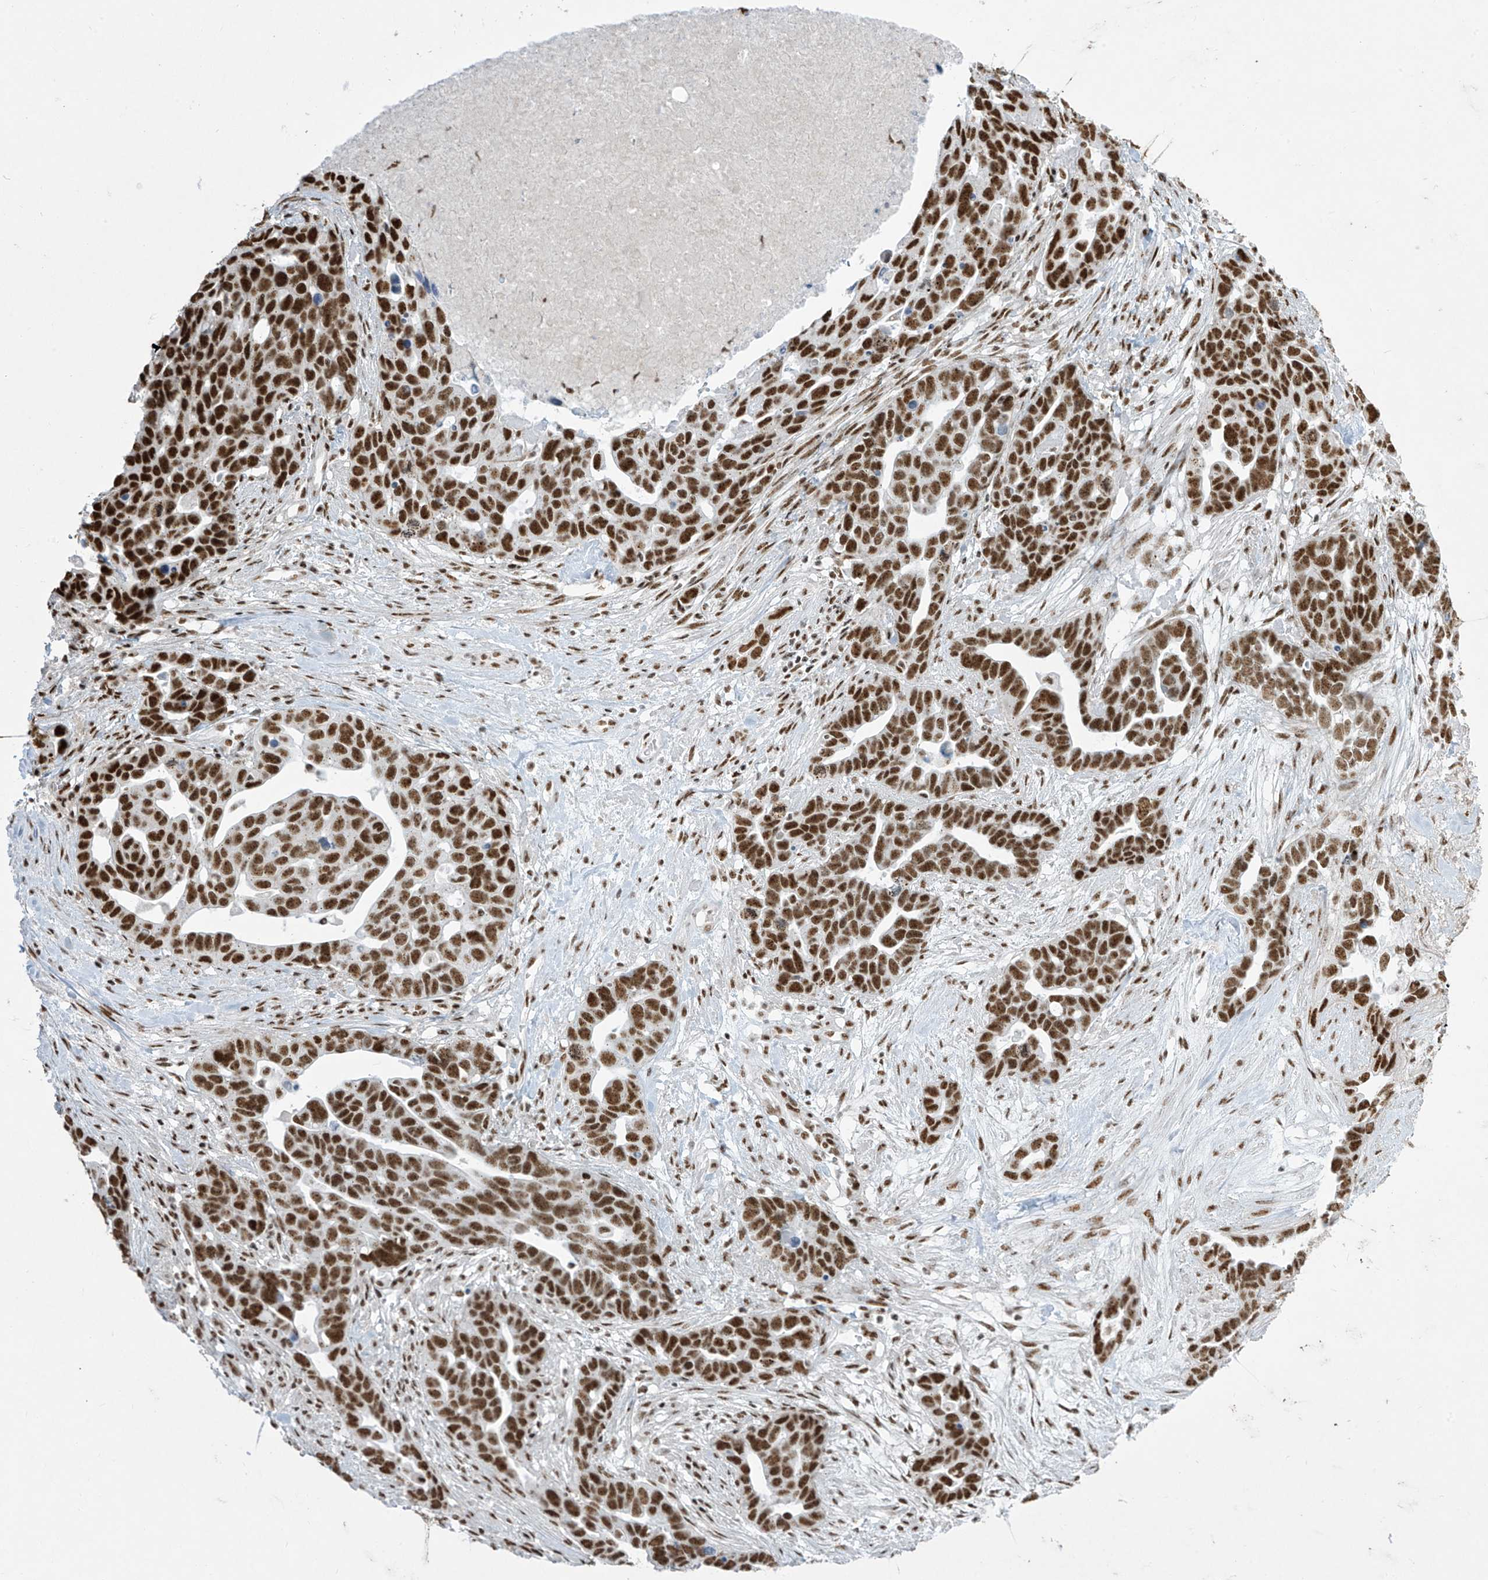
{"staining": {"intensity": "strong", "quantity": ">75%", "location": "nuclear"}, "tissue": "ovarian cancer", "cell_type": "Tumor cells", "image_type": "cancer", "snomed": [{"axis": "morphology", "description": "Cystadenocarcinoma, serous, NOS"}, {"axis": "topography", "description": "Ovary"}], "caption": "There is high levels of strong nuclear positivity in tumor cells of ovarian cancer, as demonstrated by immunohistochemical staining (brown color).", "gene": "MS4A6A", "patient": {"sex": "female", "age": 54}}